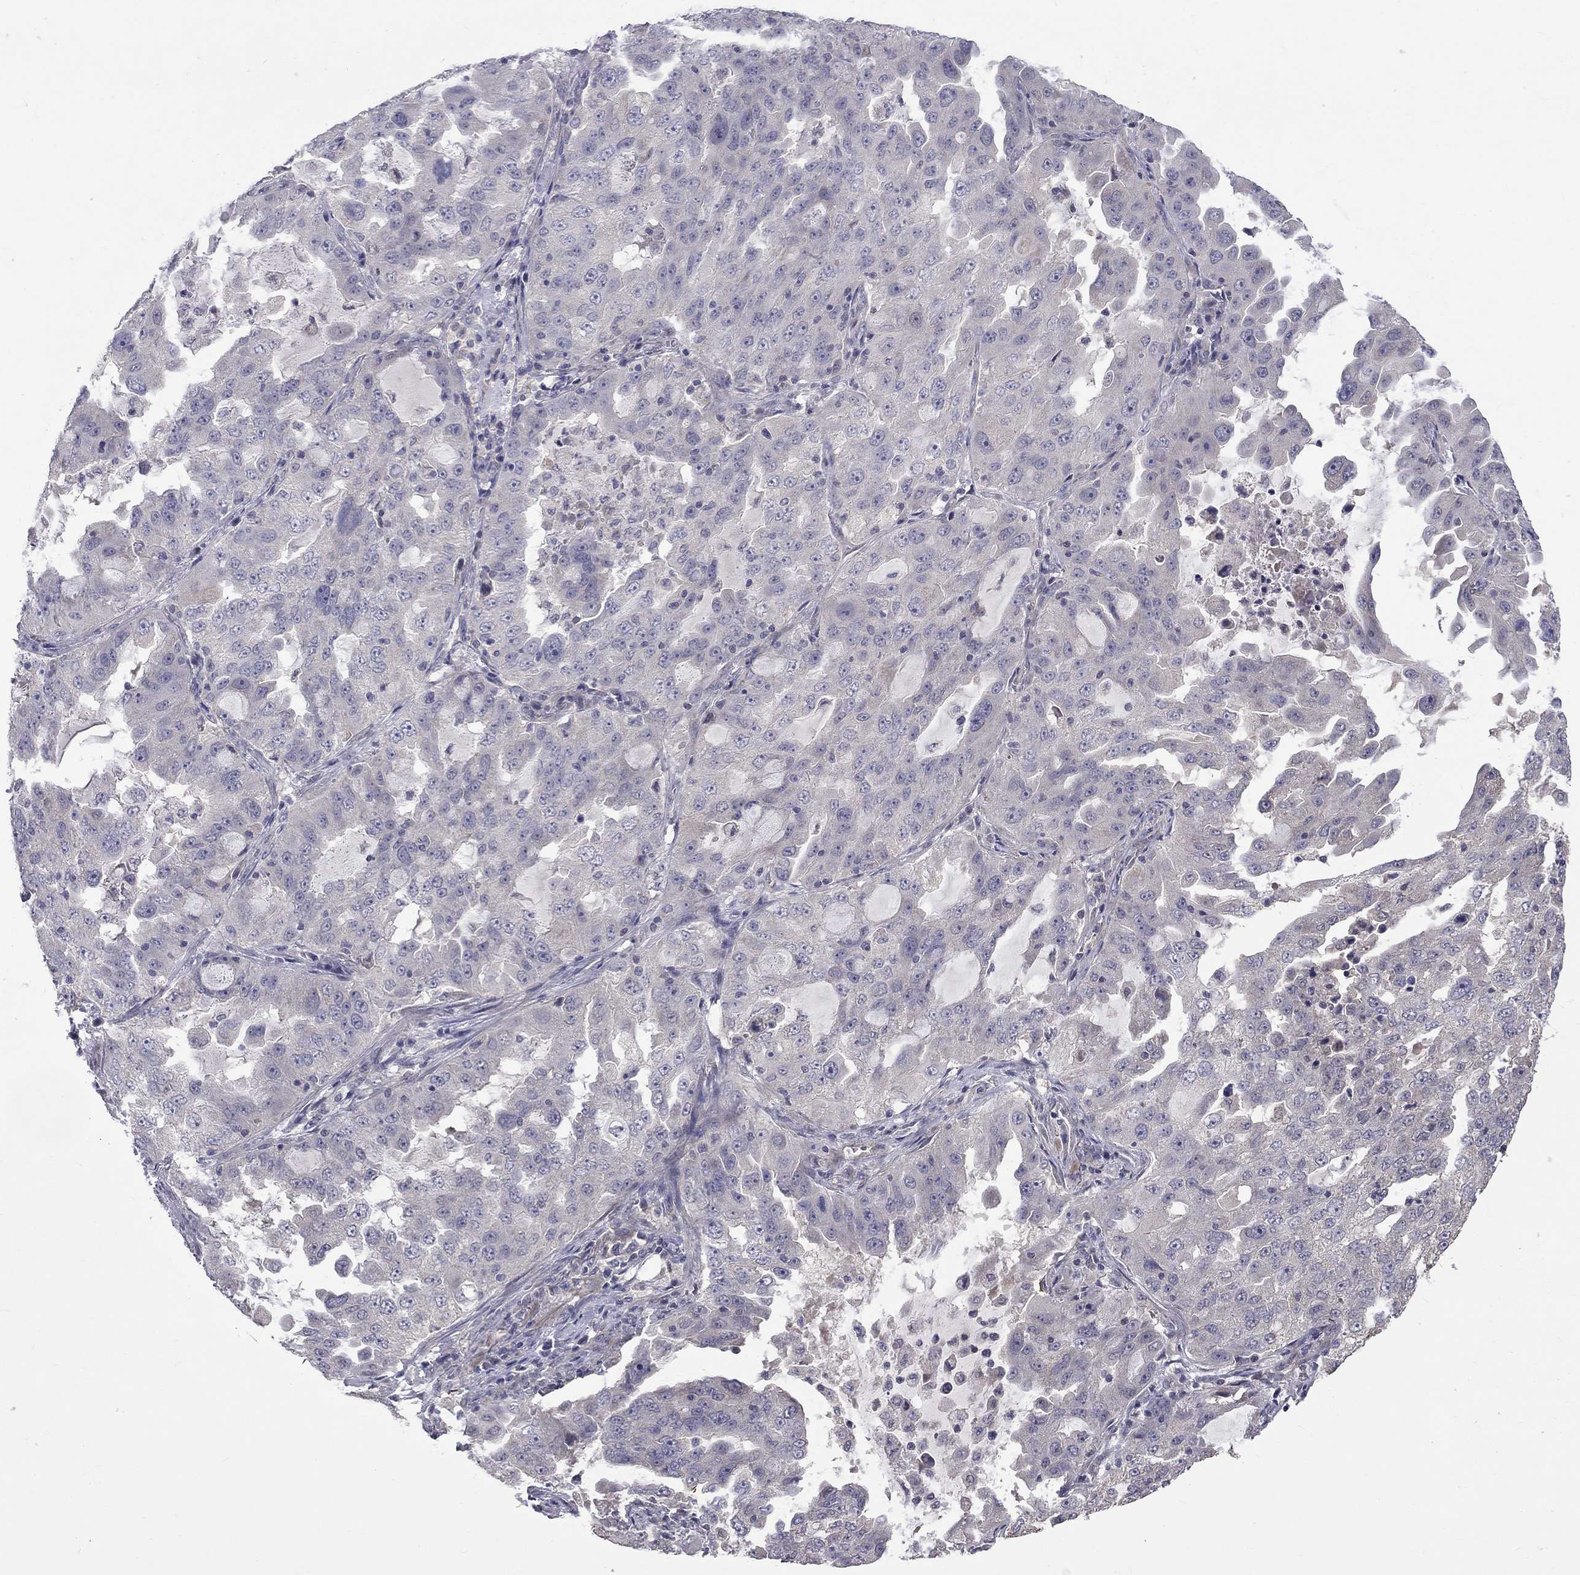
{"staining": {"intensity": "negative", "quantity": "none", "location": "none"}, "tissue": "lung cancer", "cell_type": "Tumor cells", "image_type": "cancer", "snomed": [{"axis": "morphology", "description": "Adenocarcinoma, NOS"}, {"axis": "topography", "description": "Lung"}], "caption": "Immunohistochemistry micrograph of neoplastic tissue: adenocarcinoma (lung) stained with DAB displays no significant protein expression in tumor cells.", "gene": "SLC39A14", "patient": {"sex": "female", "age": 61}}